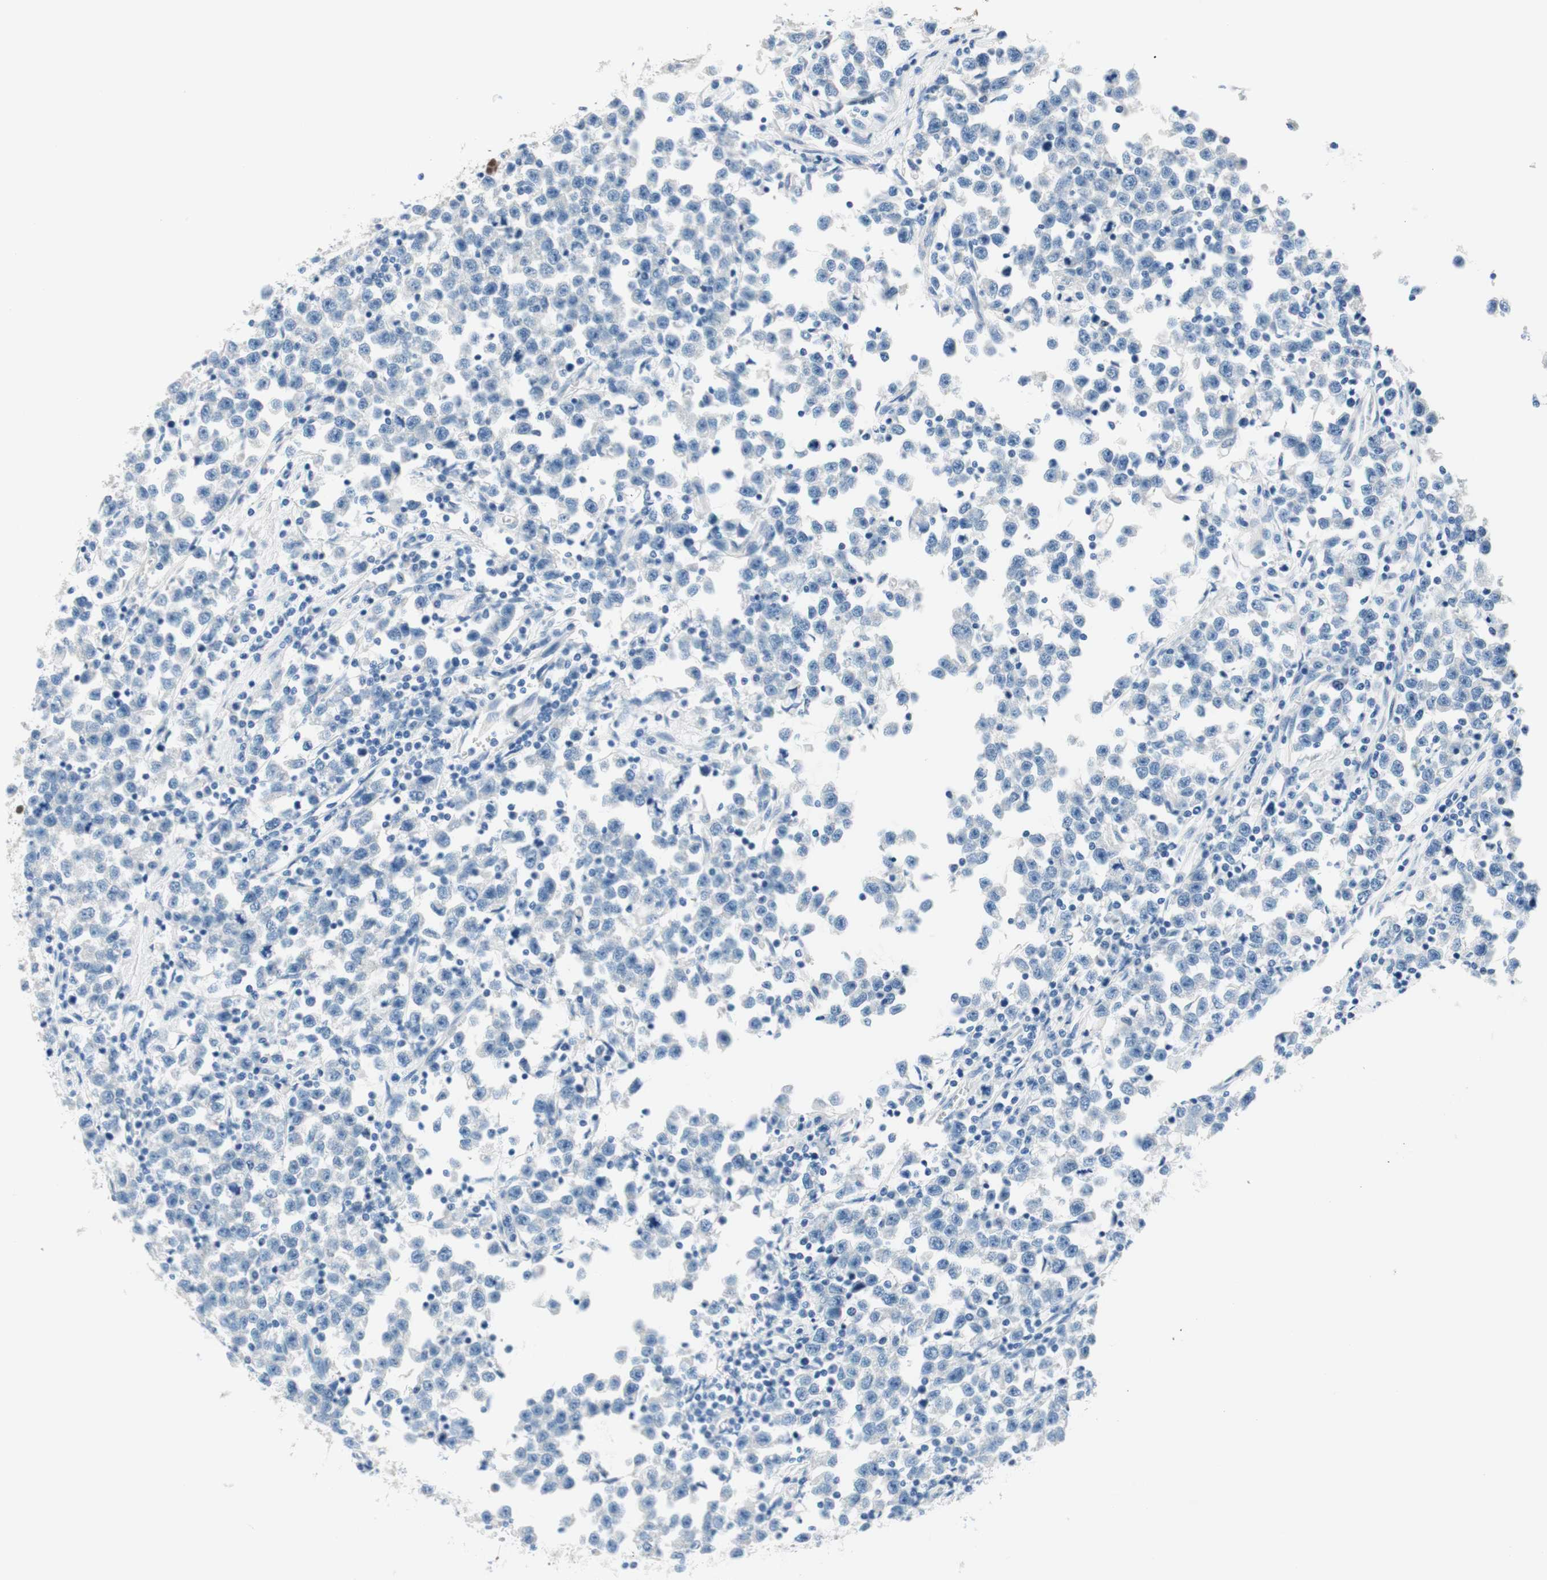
{"staining": {"intensity": "negative", "quantity": "none", "location": "none"}, "tissue": "testis cancer", "cell_type": "Tumor cells", "image_type": "cancer", "snomed": [{"axis": "morphology", "description": "Seminoma, NOS"}, {"axis": "topography", "description": "Testis"}], "caption": "Human testis seminoma stained for a protein using IHC displays no staining in tumor cells.", "gene": "PASD1", "patient": {"sex": "male", "age": 43}}